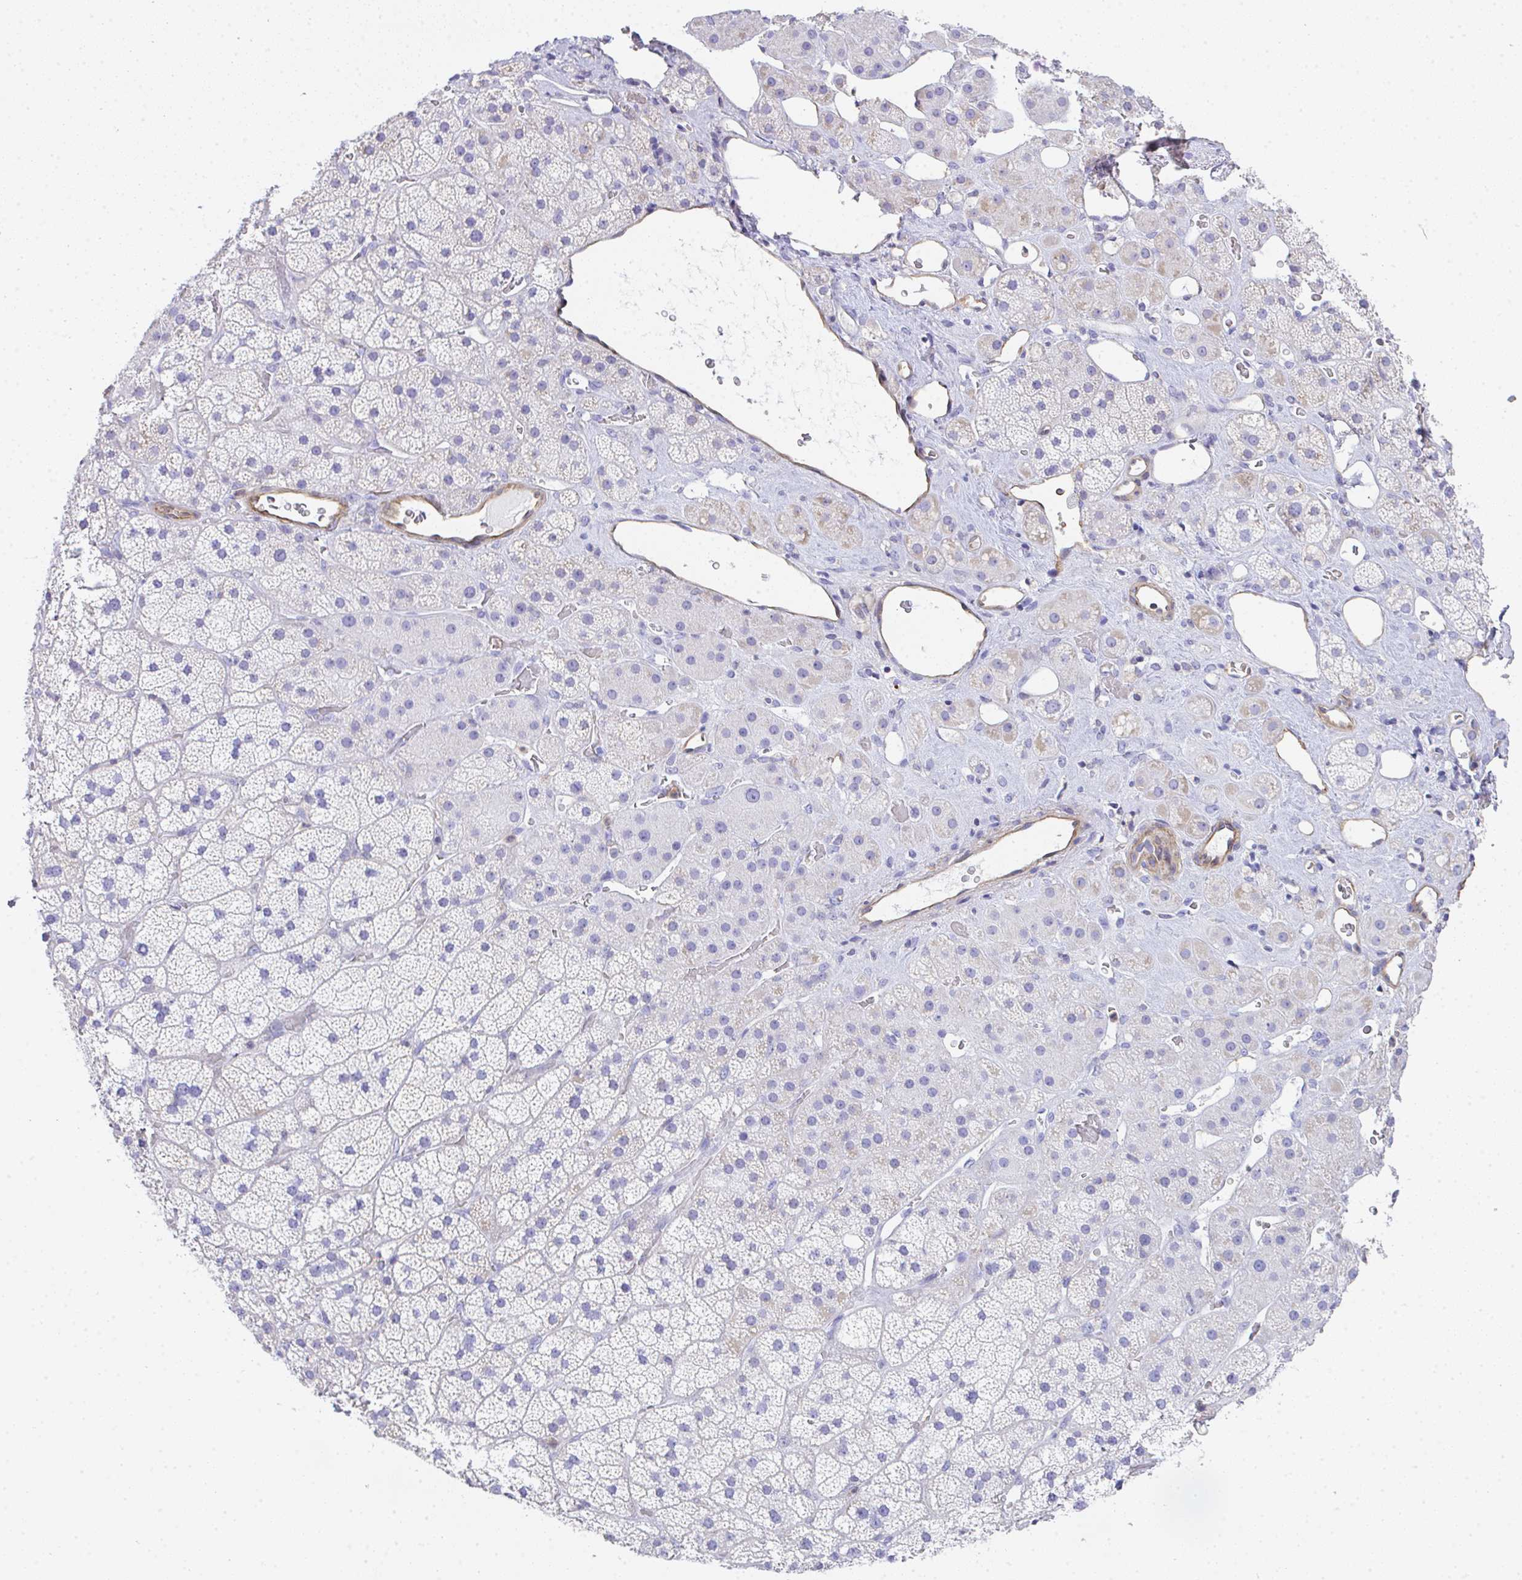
{"staining": {"intensity": "weak", "quantity": "<25%", "location": "cytoplasmic/membranous"}, "tissue": "adrenal gland", "cell_type": "Glandular cells", "image_type": "normal", "snomed": [{"axis": "morphology", "description": "Normal tissue, NOS"}, {"axis": "topography", "description": "Adrenal gland"}], "caption": "Unremarkable adrenal gland was stained to show a protein in brown. There is no significant positivity in glandular cells. (Brightfield microscopy of DAB (3,3'-diaminobenzidine) immunohistochemistry (IHC) at high magnification).", "gene": "TNFAIP8", "patient": {"sex": "male", "age": 57}}